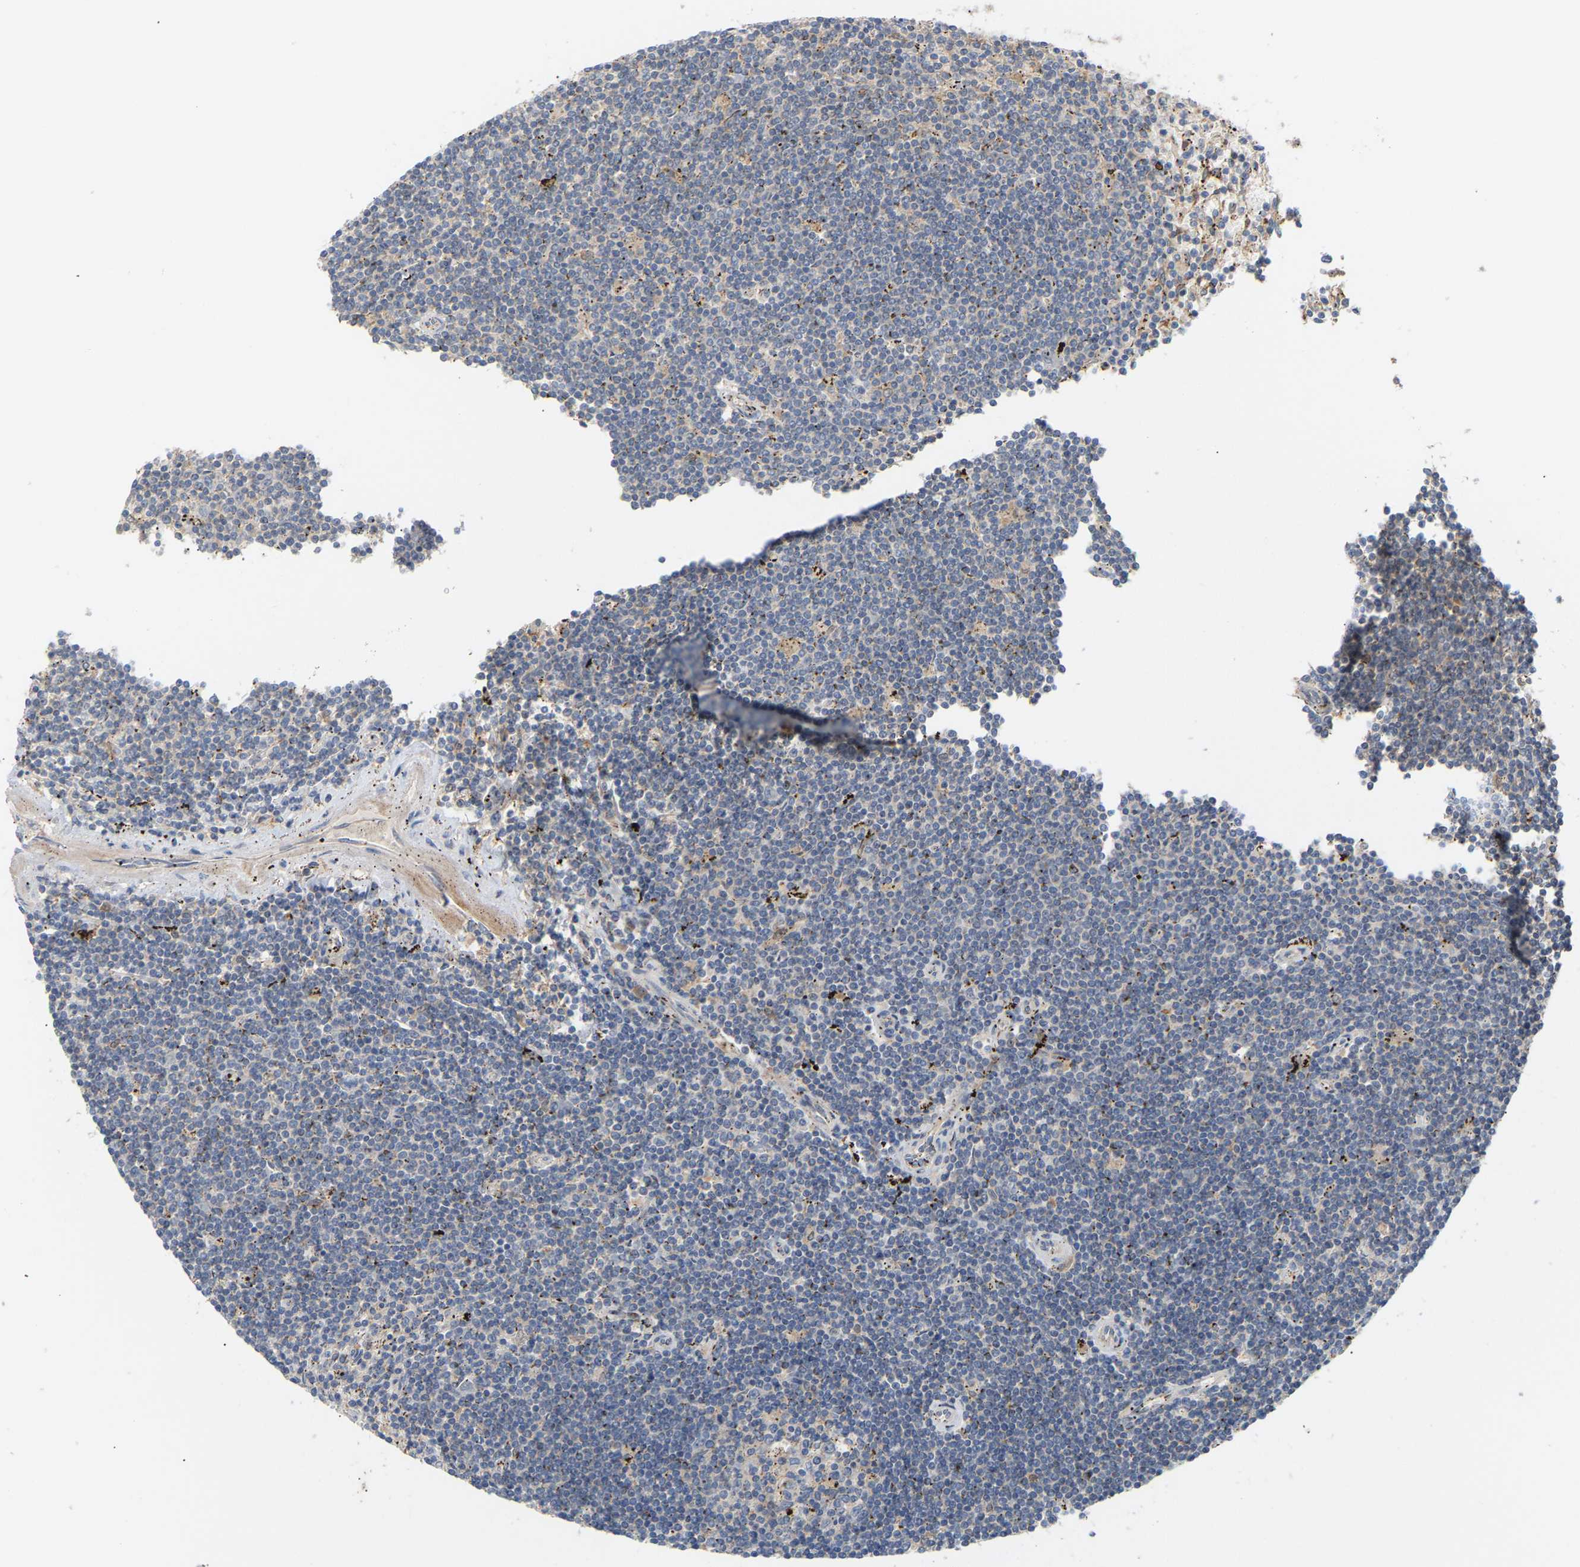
{"staining": {"intensity": "negative", "quantity": "none", "location": "none"}, "tissue": "lymphoma", "cell_type": "Tumor cells", "image_type": "cancer", "snomed": [{"axis": "morphology", "description": "Malignant lymphoma, non-Hodgkin's type, Low grade"}, {"axis": "topography", "description": "Spleen"}], "caption": "This is a photomicrograph of immunohistochemistry (IHC) staining of malignant lymphoma, non-Hodgkin's type (low-grade), which shows no expression in tumor cells.", "gene": "TPMT", "patient": {"sex": "male", "age": 76}}